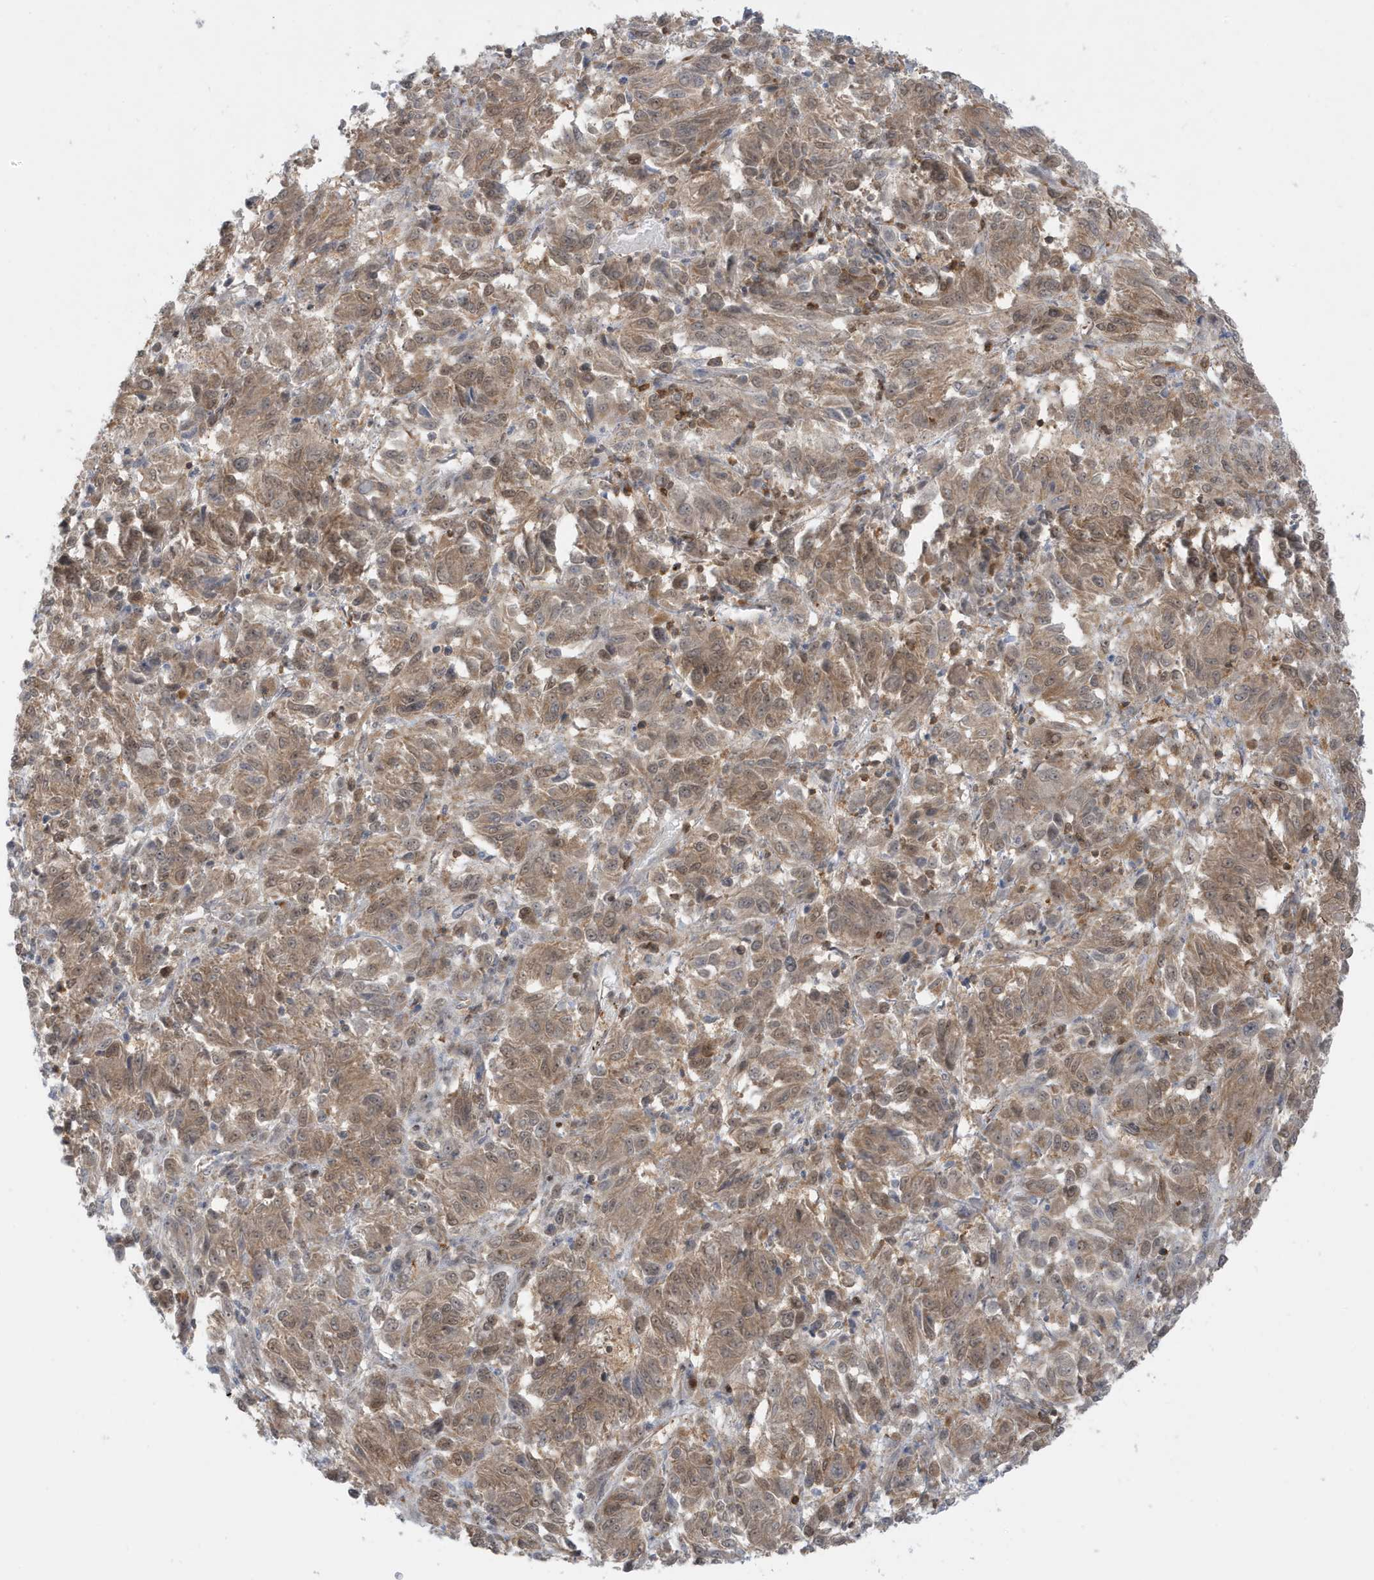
{"staining": {"intensity": "weak", "quantity": ">75%", "location": "cytoplasmic/membranous"}, "tissue": "melanoma", "cell_type": "Tumor cells", "image_type": "cancer", "snomed": [{"axis": "morphology", "description": "Malignant melanoma, Metastatic site"}, {"axis": "topography", "description": "Lung"}], "caption": "Brown immunohistochemical staining in human melanoma reveals weak cytoplasmic/membranous positivity in approximately >75% of tumor cells.", "gene": "OGA", "patient": {"sex": "male", "age": 64}}